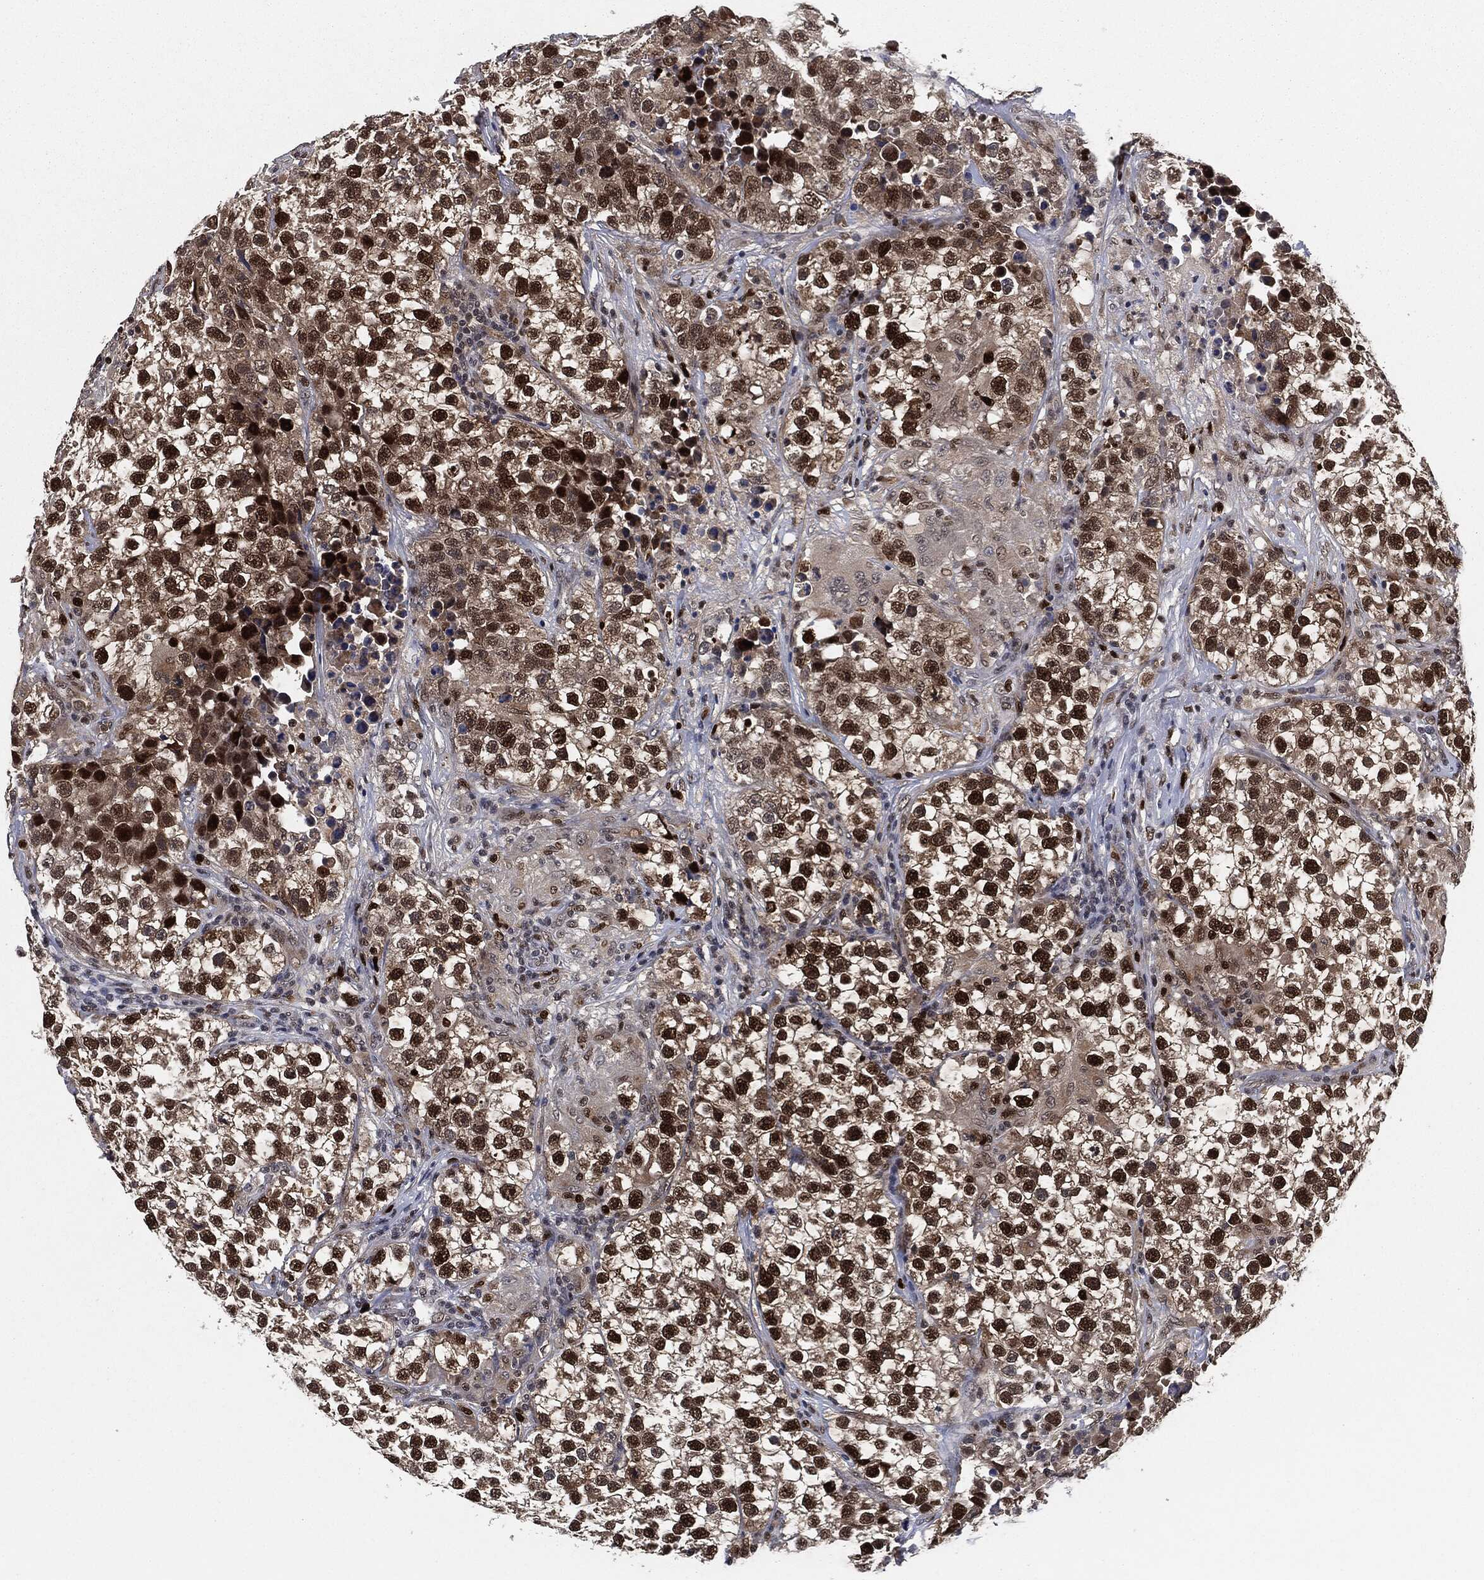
{"staining": {"intensity": "strong", "quantity": "25%-75%", "location": "nuclear"}, "tissue": "testis cancer", "cell_type": "Tumor cells", "image_type": "cancer", "snomed": [{"axis": "morphology", "description": "Seminoma, NOS"}, {"axis": "topography", "description": "Testis"}], "caption": "About 25%-75% of tumor cells in human testis cancer (seminoma) demonstrate strong nuclear protein positivity as visualized by brown immunohistochemical staining.", "gene": "PCNA", "patient": {"sex": "male", "age": 46}}